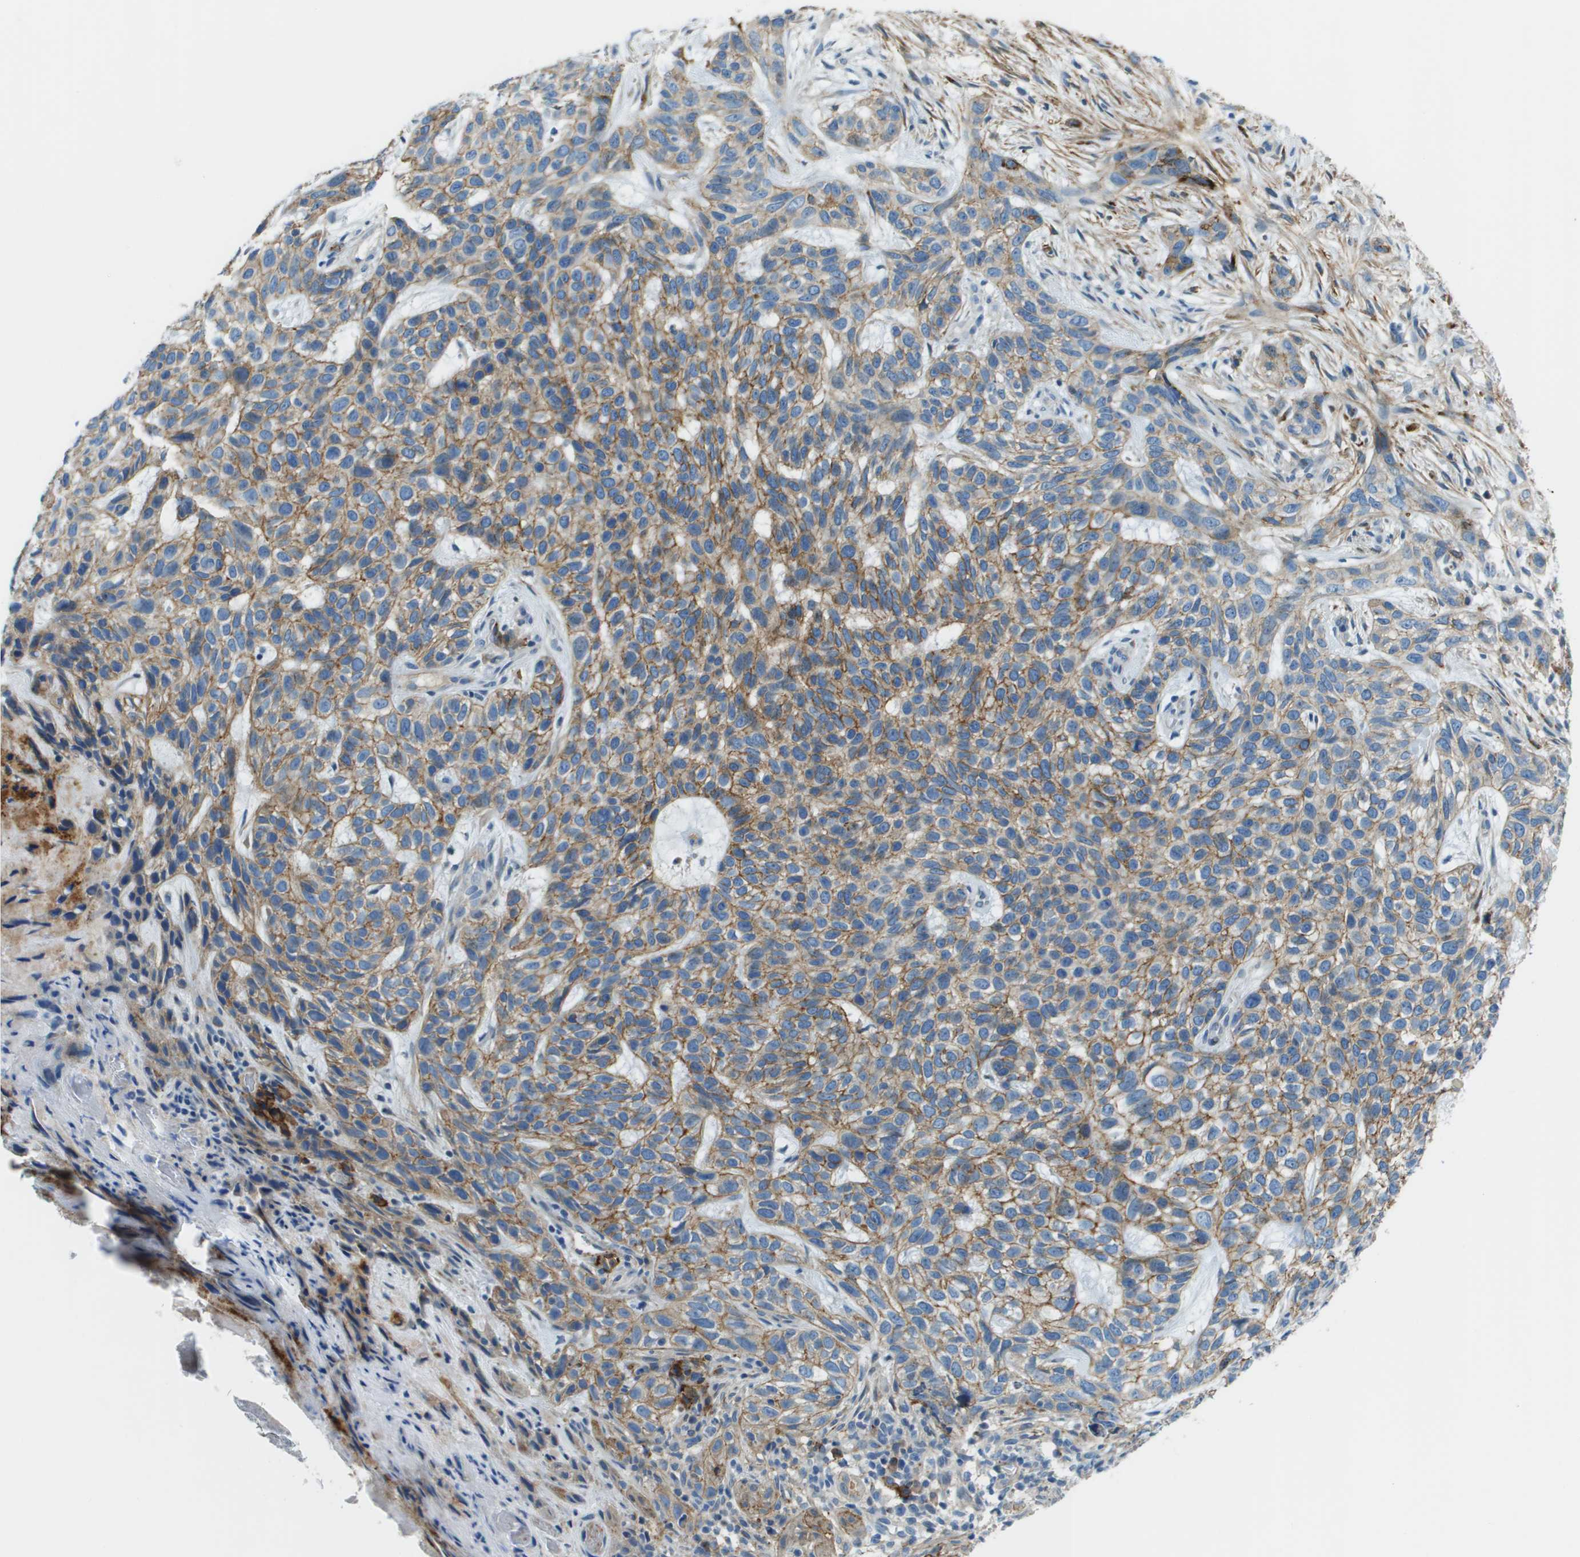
{"staining": {"intensity": "moderate", "quantity": ">75%", "location": "cytoplasmic/membranous"}, "tissue": "skin cancer", "cell_type": "Tumor cells", "image_type": "cancer", "snomed": [{"axis": "morphology", "description": "Normal tissue, NOS"}, {"axis": "morphology", "description": "Basal cell carcinoma"}, {"axis": "topography", "description": "Skin"}], "caption": "Skin basal cell carcinoma stained with DAB (3,3'-diaminobenzidine) immunohistochemistry (IHC) shows medium levels of moderate cytoplasmic/membranous positivity in about >75% of tumor cells.", "gene": "SDC1", "patient": {"sex": "male", "age": 79}}